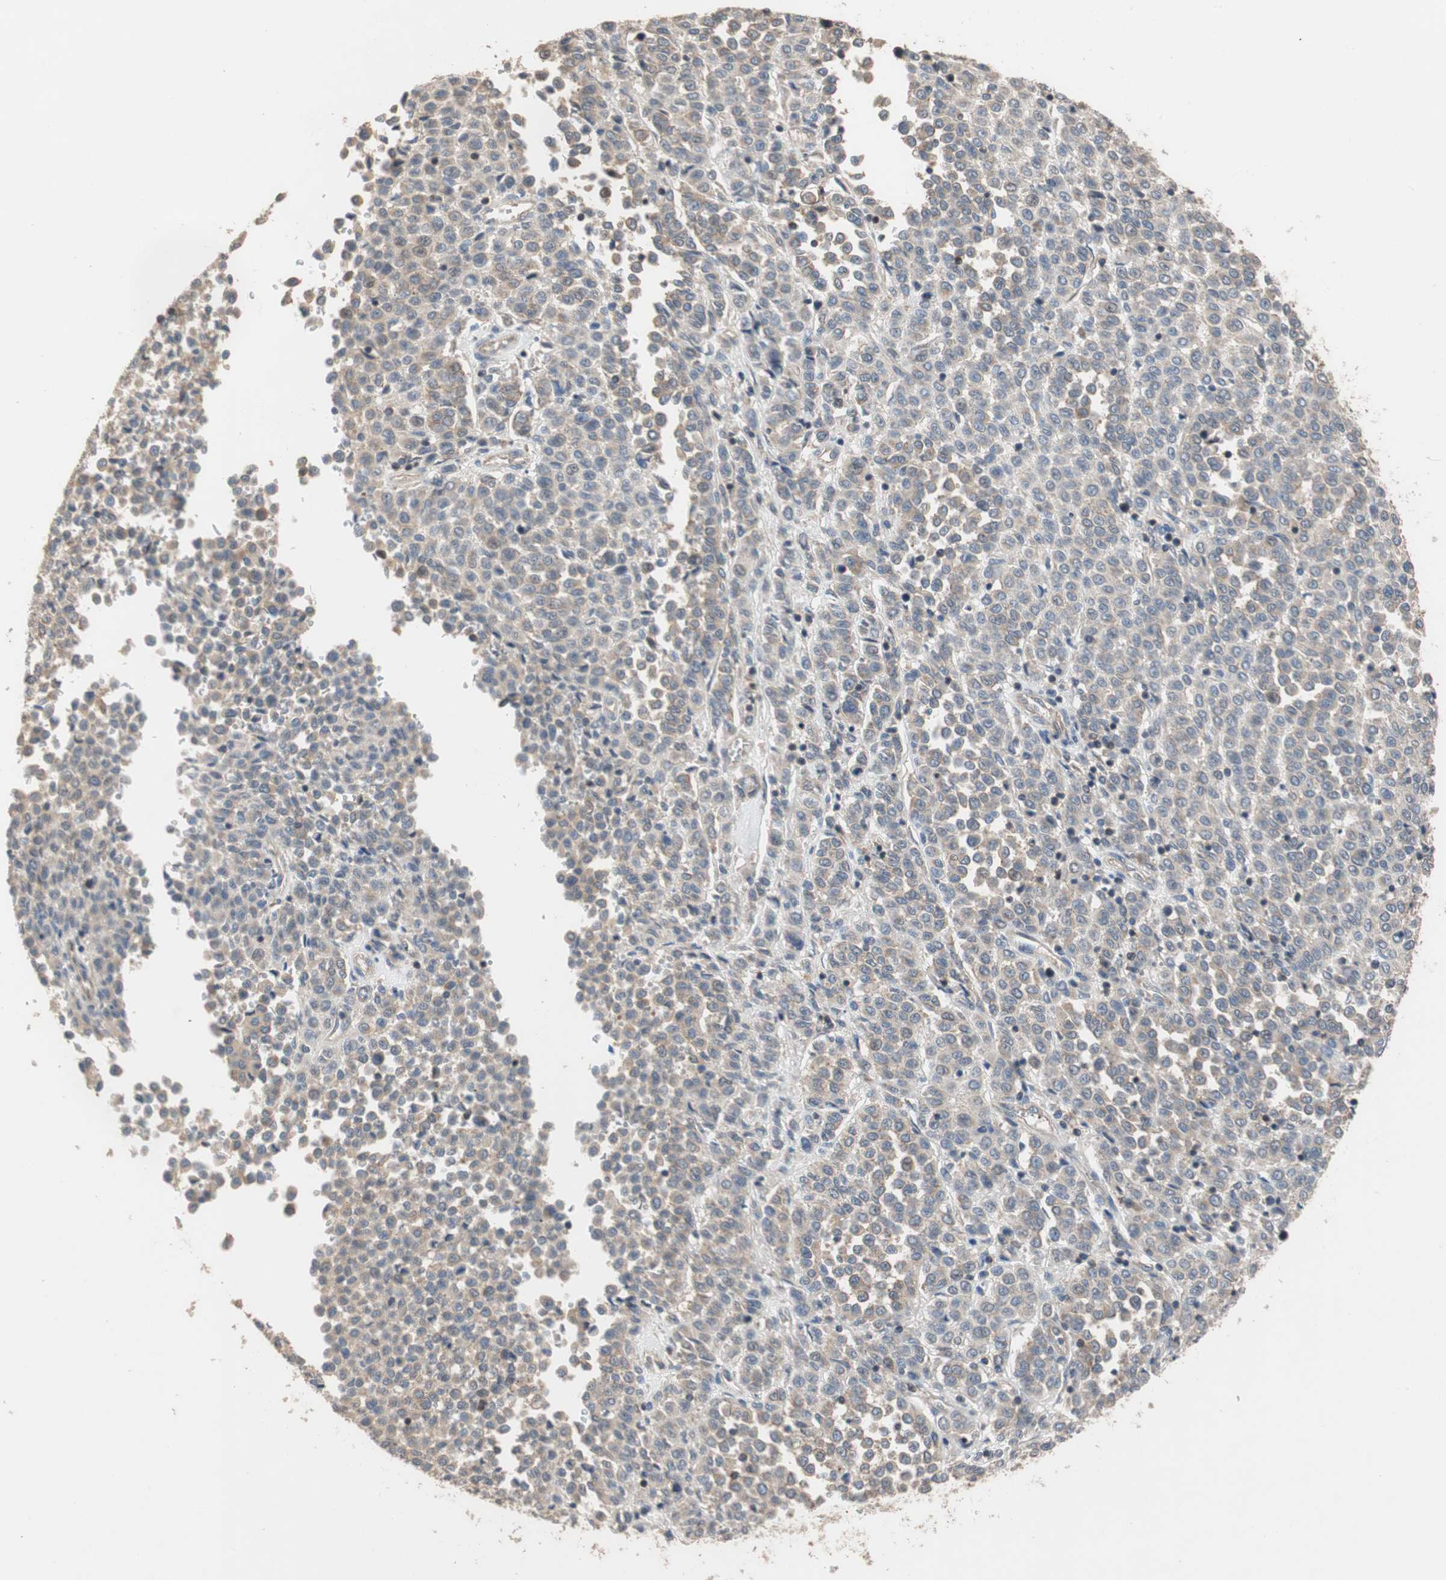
{"staining": {"intensity": "weak", "quantity": ">75%", "location": "cytoplasmic/membranous"}, "tissue": "melanoma", "cell_type": "Tumor cells", "image_type": "cancer", "snomed": [{"axis": "morphology", "description": "Malignant melanoma, Metastatic site"}, {"axis": "topography", "description": "Pancreas"}], "caption": "DAB (3,3'-diaminobenzidine) immunohistochemical staining of human malignant melanoma (metastatic site) displays weak cytoplasmic/membranous protein expression in about >75% of tumor cells.", "gene": "MAP4K2", "patient": {"sex": "female", "age": 30}}